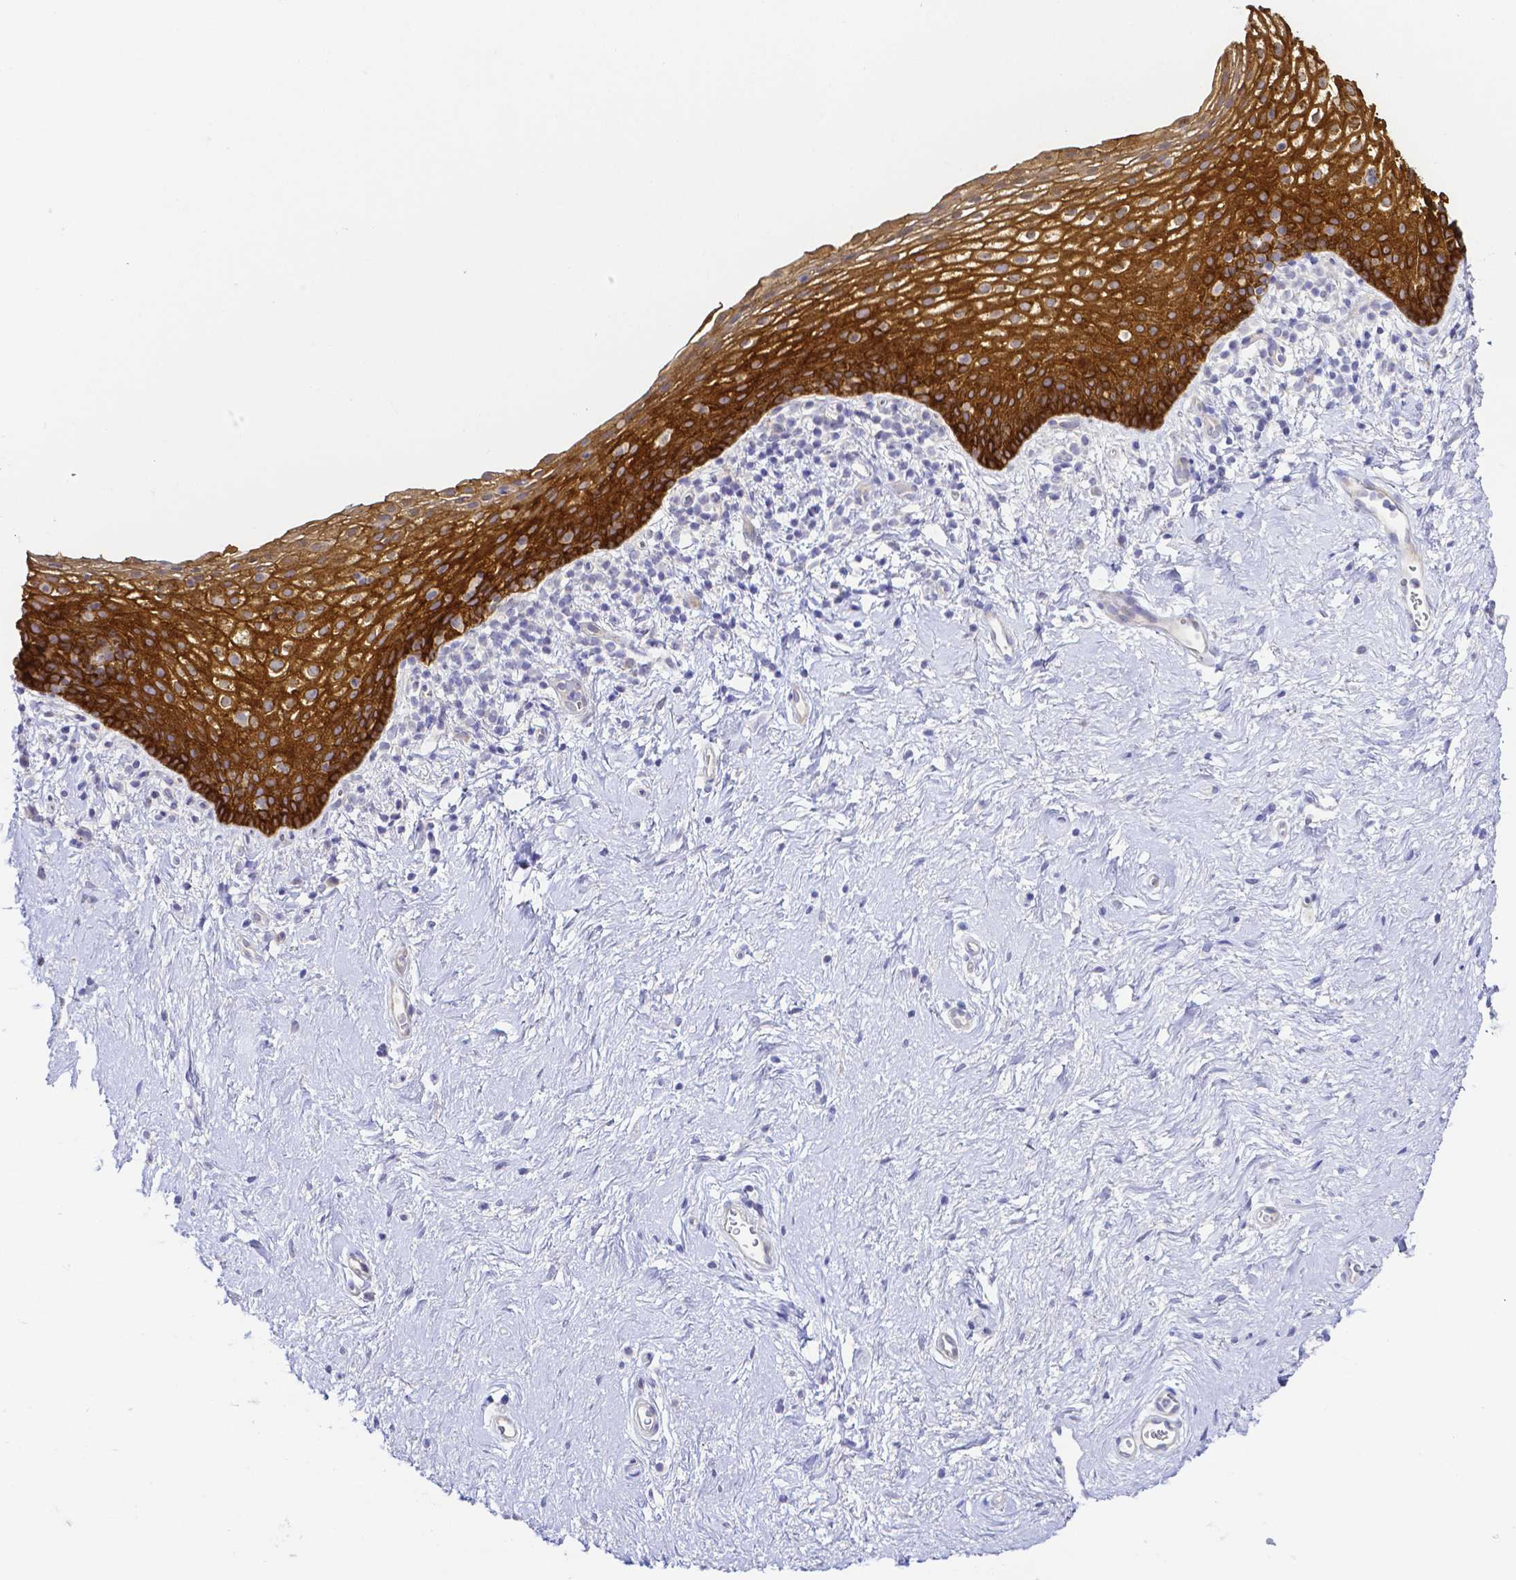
{"staining": {"intensity": "strong", "quantity": ">75%", "location": "cytoplasmic/membranous,nuclear"}, "tissue": "vagina", "cell_type": "Squamous epithelial cells", "image_type": "normal", "snomed": [{"axis": "morphology", "description": "Normal tissue, NOS"}, {"axis": "topography", "description": "Vagina"}], "caption": "Protein expression analysis of unremarkable vagina reveals strong cytoplasmic/membranous,nuclear expression in approximately >75% of squamous epithelial cells. The staining is performed using DAB (3,3'-diaminobenzidine) brown chromogen to label protein expression. The nuclei are counter-stained blue using hematoxylin.", "gene": "PKP3", "patient": {"sex": "female", "age": 61}}